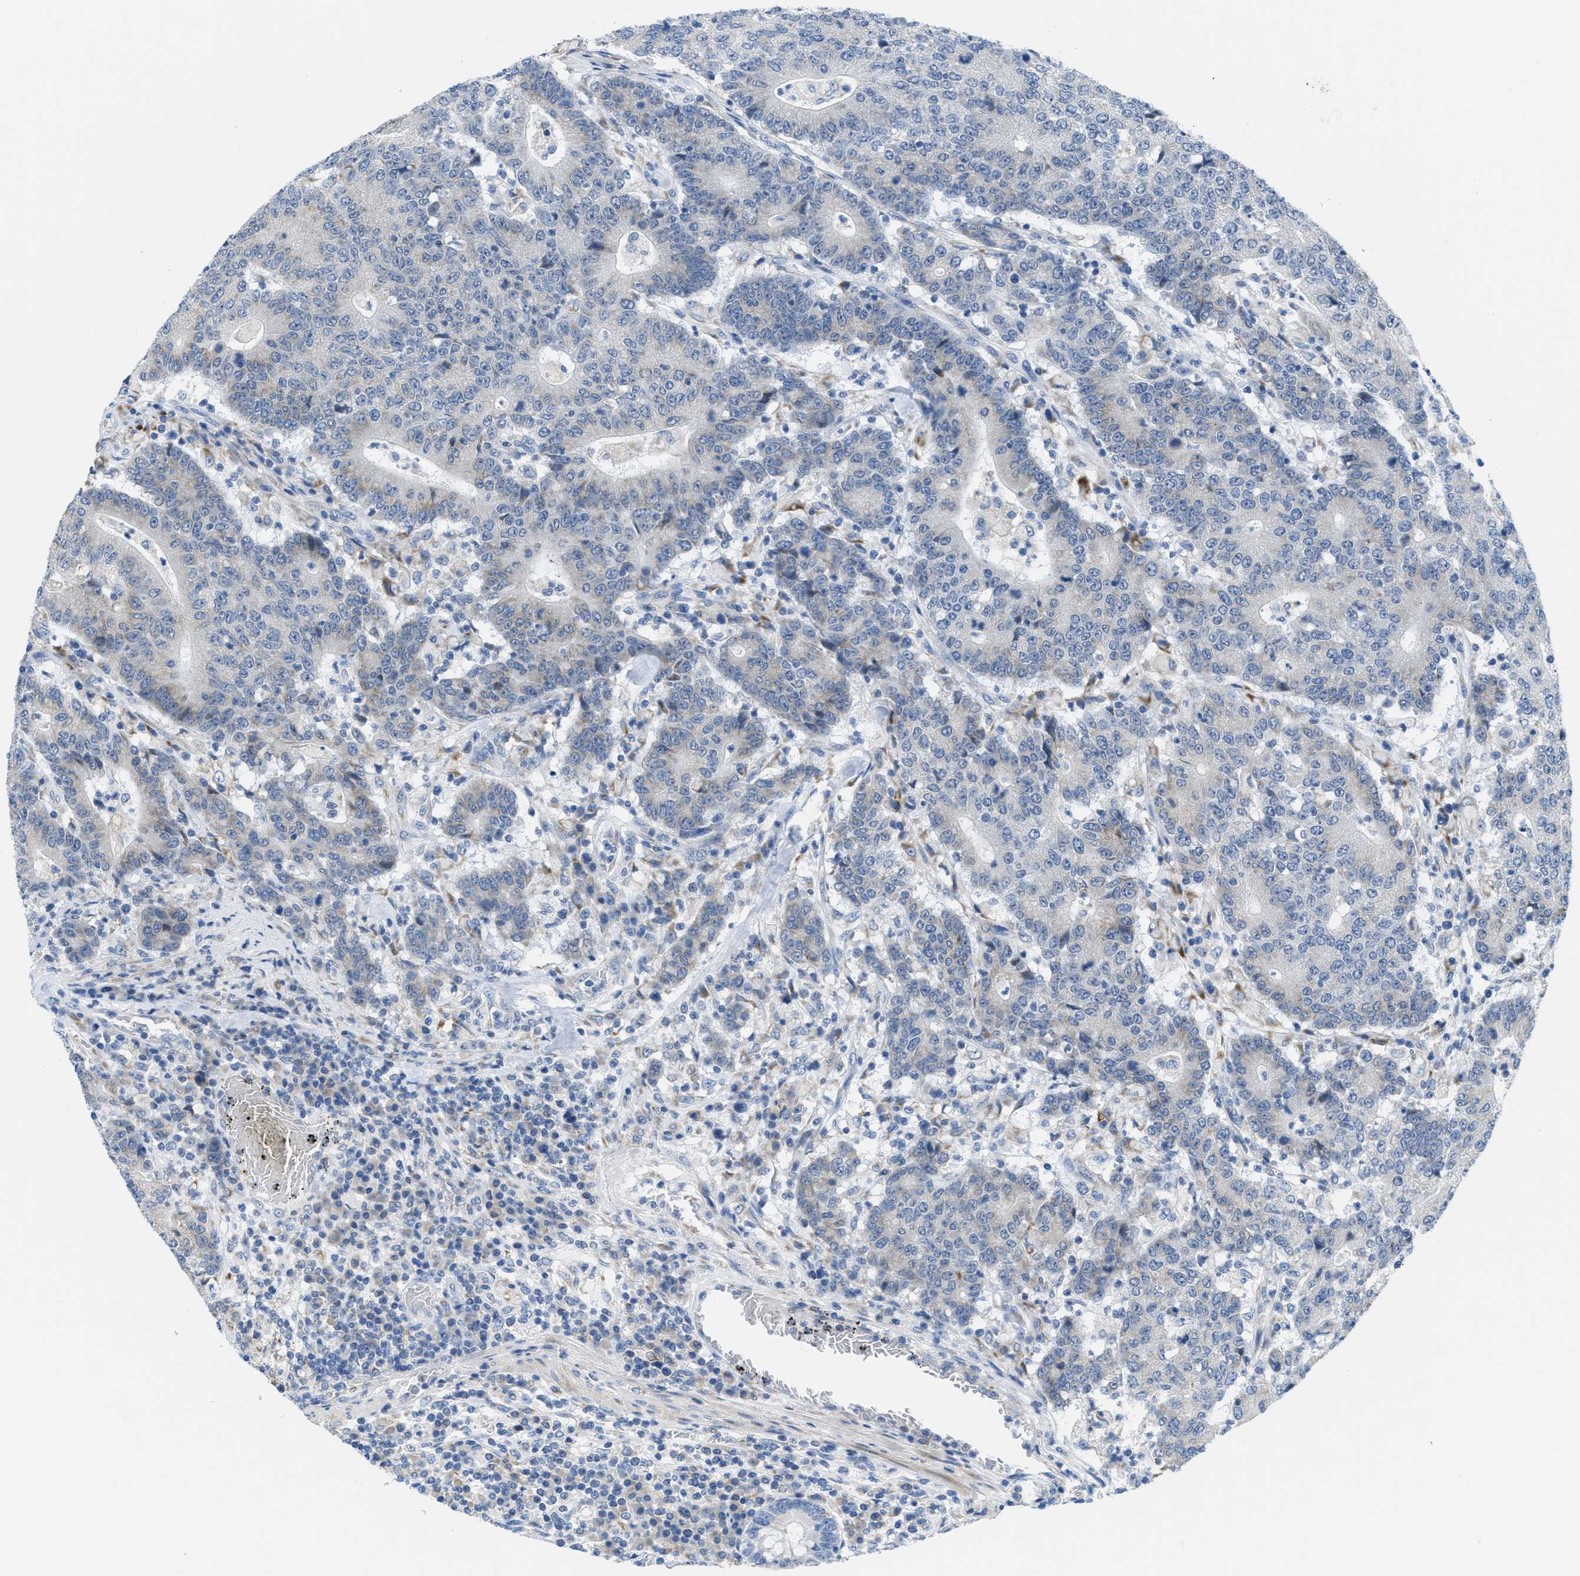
{"staining": {"intensity": "negative", "quantity": "none", "location": "none"}, "tissue": "colorectal cancer", "cell_type": "Tumor cells", "image_type": "cancer", "snomed": [{"axis": "morphology", "description": "Normal tissue, NOS"}, {"axis": "morphology", "description": "Adenocarcinoma, NOS"}, {"axis": "topography", "description": "Colon"}], "caption": "A high-resolution photomicrograph shows immunohistochemistry staining of colorectal adenocarcinoma, which reveals no significant positivity in tumor cells.", "gene": "PTDSS1", "patient": {"sex": "female", "age": 75}}